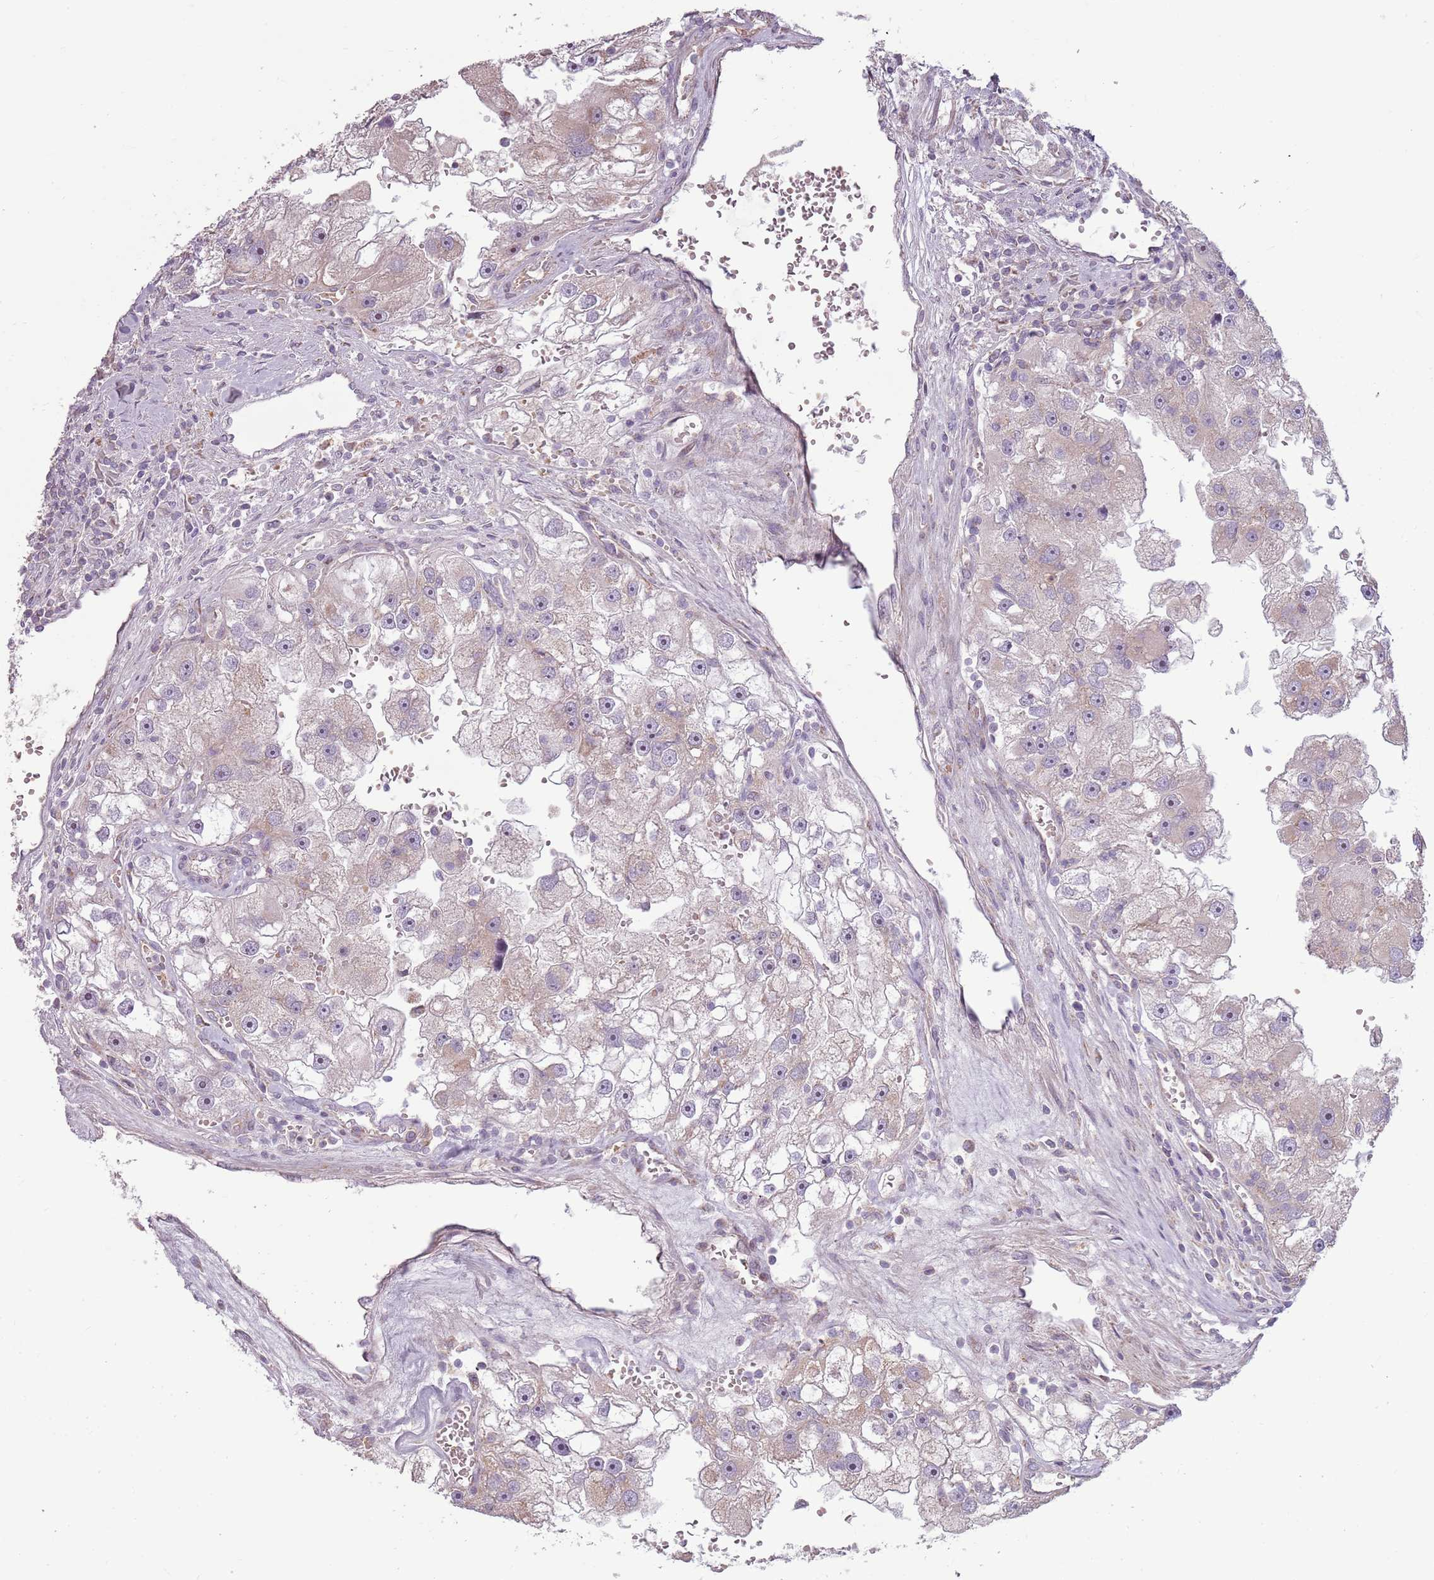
{"staining": {"intensity": "negative", "quantity": "none", "location": "none"}, "tissue": "renal cancer", "cell_type": "Tumor cells", "image_type": "cancer", "snomed": [{"axis": "morphology", "description": "Adenocarcinoma, NOS"}, {"axis": "topography", "description": "Kidney"}], "caption": "Renal cancer (adenocarcinoma) stained for a protein using IHC displays no staining tumor cells.", "gene": "ZNF530", "patient": {"sex": "male", "age": 63}}